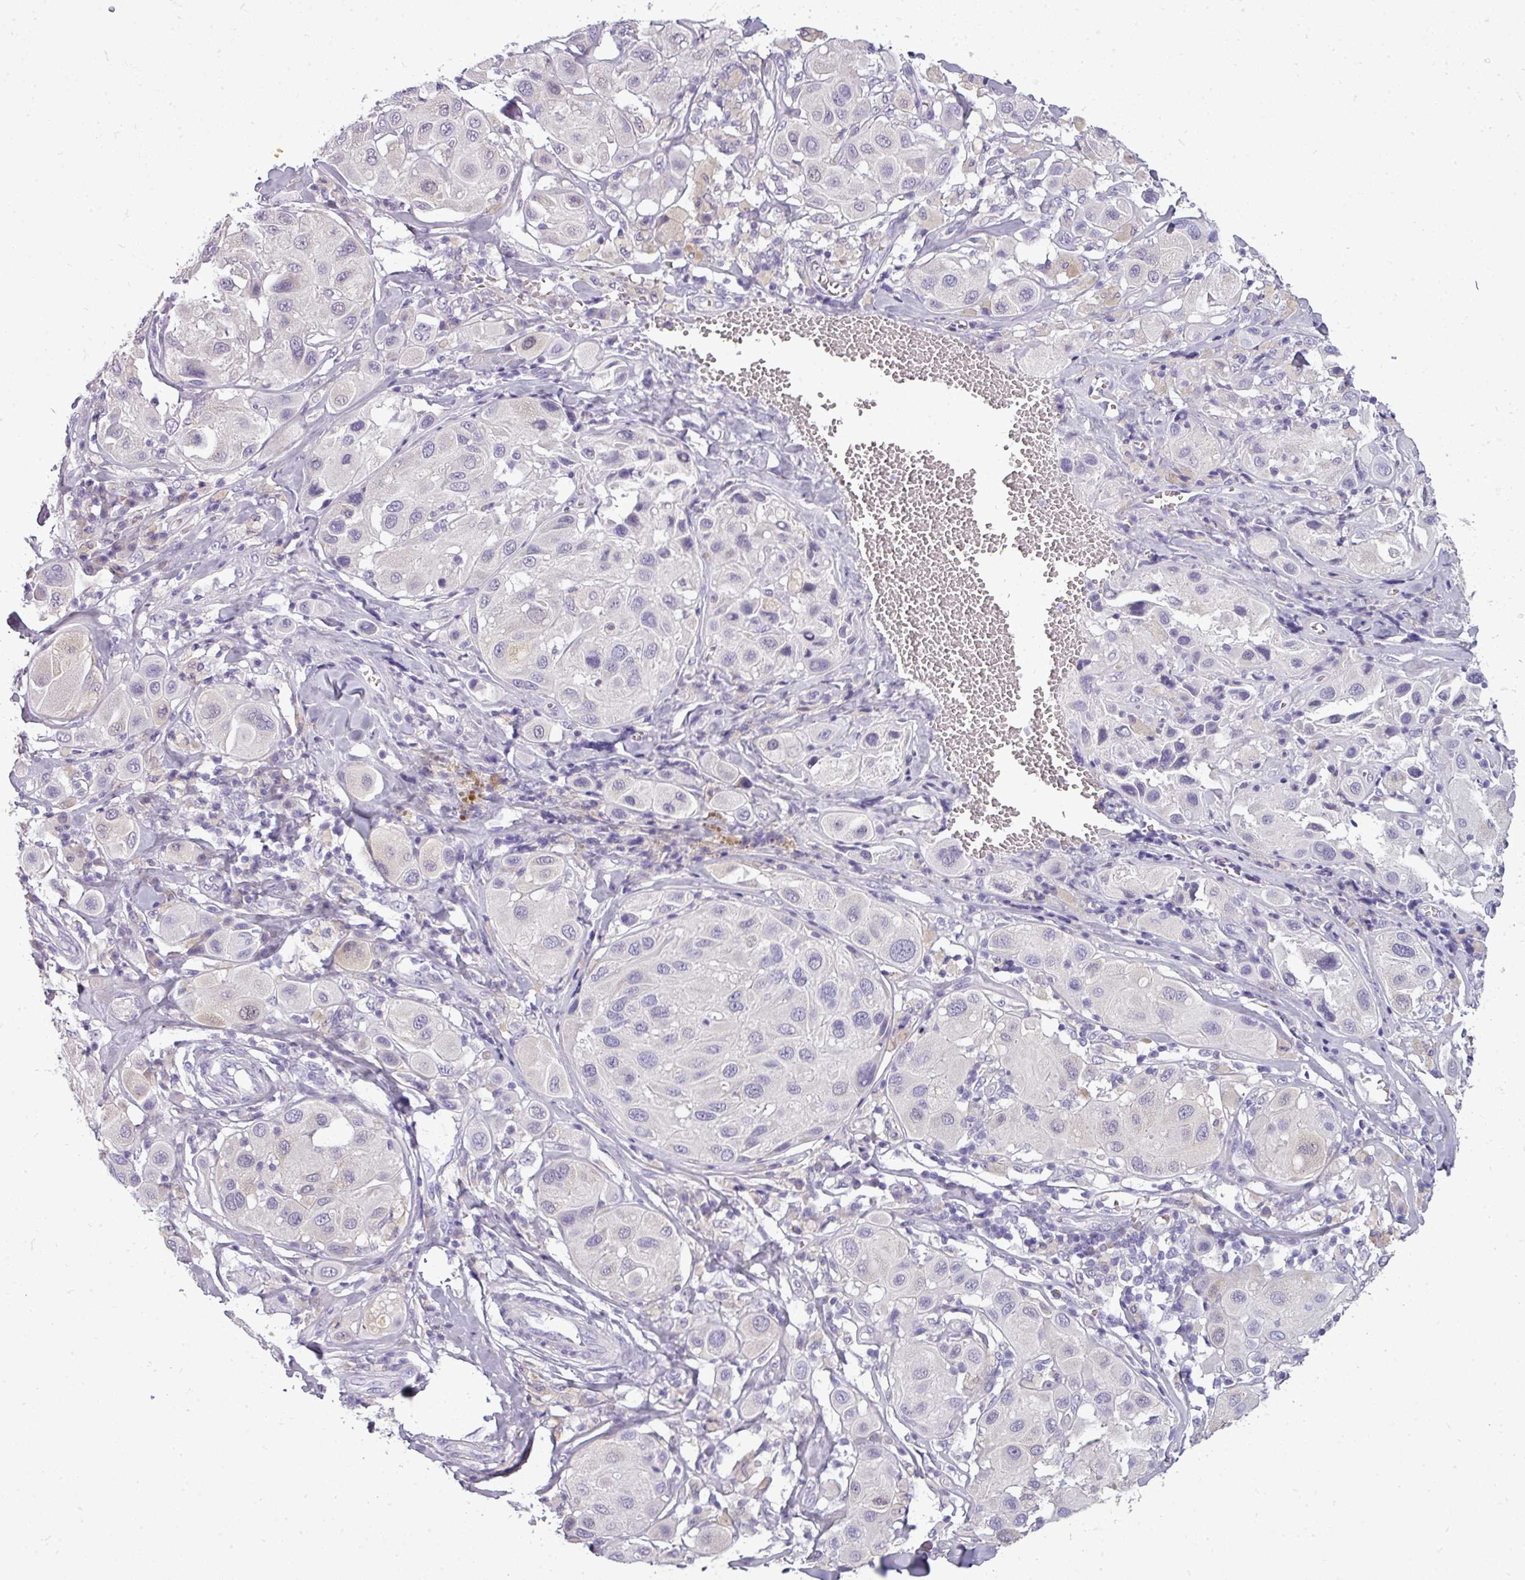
{"staining": {"intensity": "negative", "quantity": "none", "location": "none"}, "tissue": "melanoma", "cell_type": "Tumor cells", "image_type": "cancer", "snomed": [{"axis": "morphology", "description": "Malignant melanoma, Metastatic site"}, {"axis": "topography", "description": "Skin"}], "caption": "Immunohistochemistry (IHC) histopathology image of melanoma stained for a protein (brown), which displays no positivity in tumor cells.", "gene": "DNAAF9", "patient": {"sex": "male", "age": 41}}